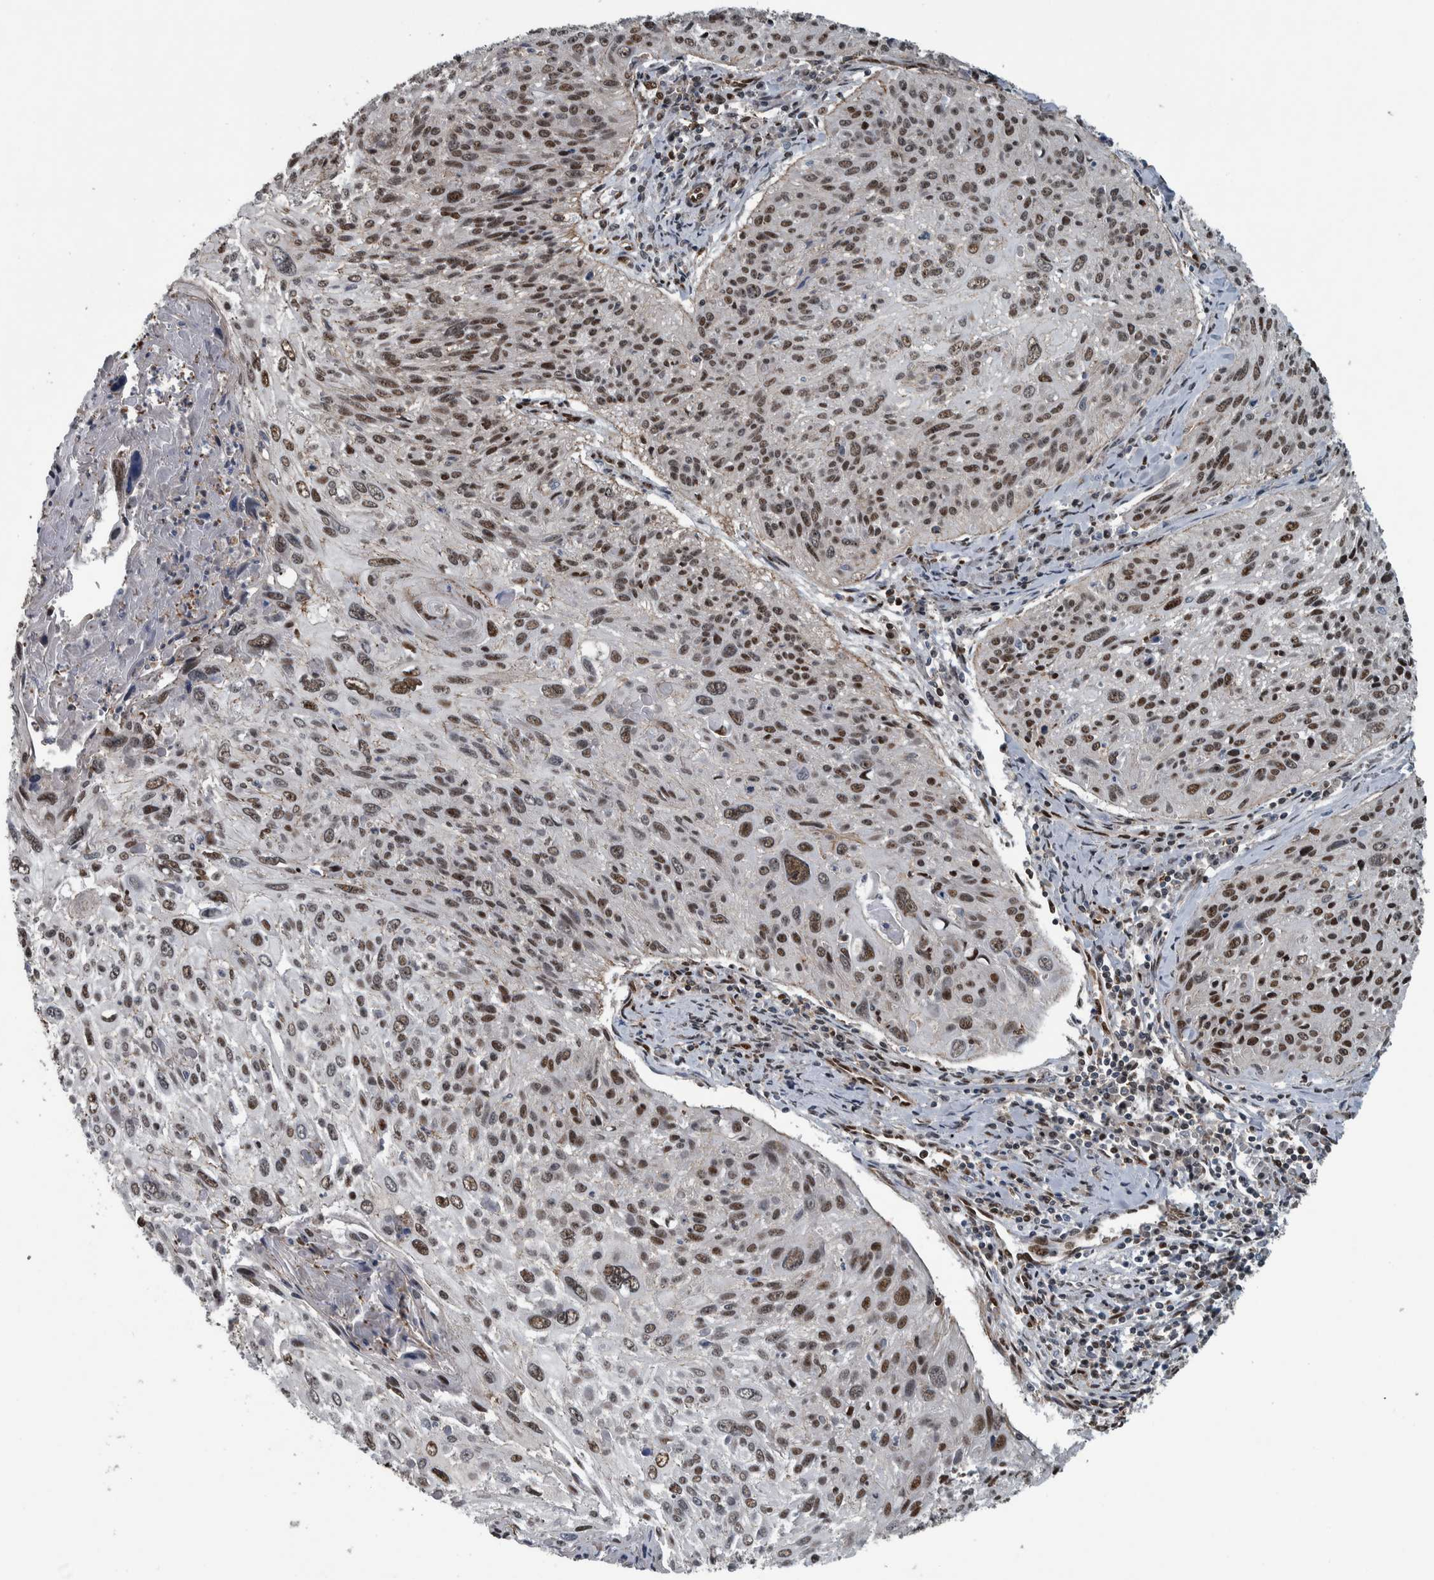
{"staining": {"intensity": "strong", "quantity": ">75%", "location": "nuclear"}, "tissue": "cervical cancer", "cell_type": "Tumor cells", "image_type": "cancer", "snomed": [{"axis": "morphology", "description": "Squamous cell carcinoma, NOS"}, {"axis": "topography", "description": "Cervix"}], "caption": "A brown stain highlights strong nuclear staining of a protein in human cervical squamous cell carcinoma tumor cells.", "gene": "FAM135B", "patient": {"sex": "female", "age": 51}}